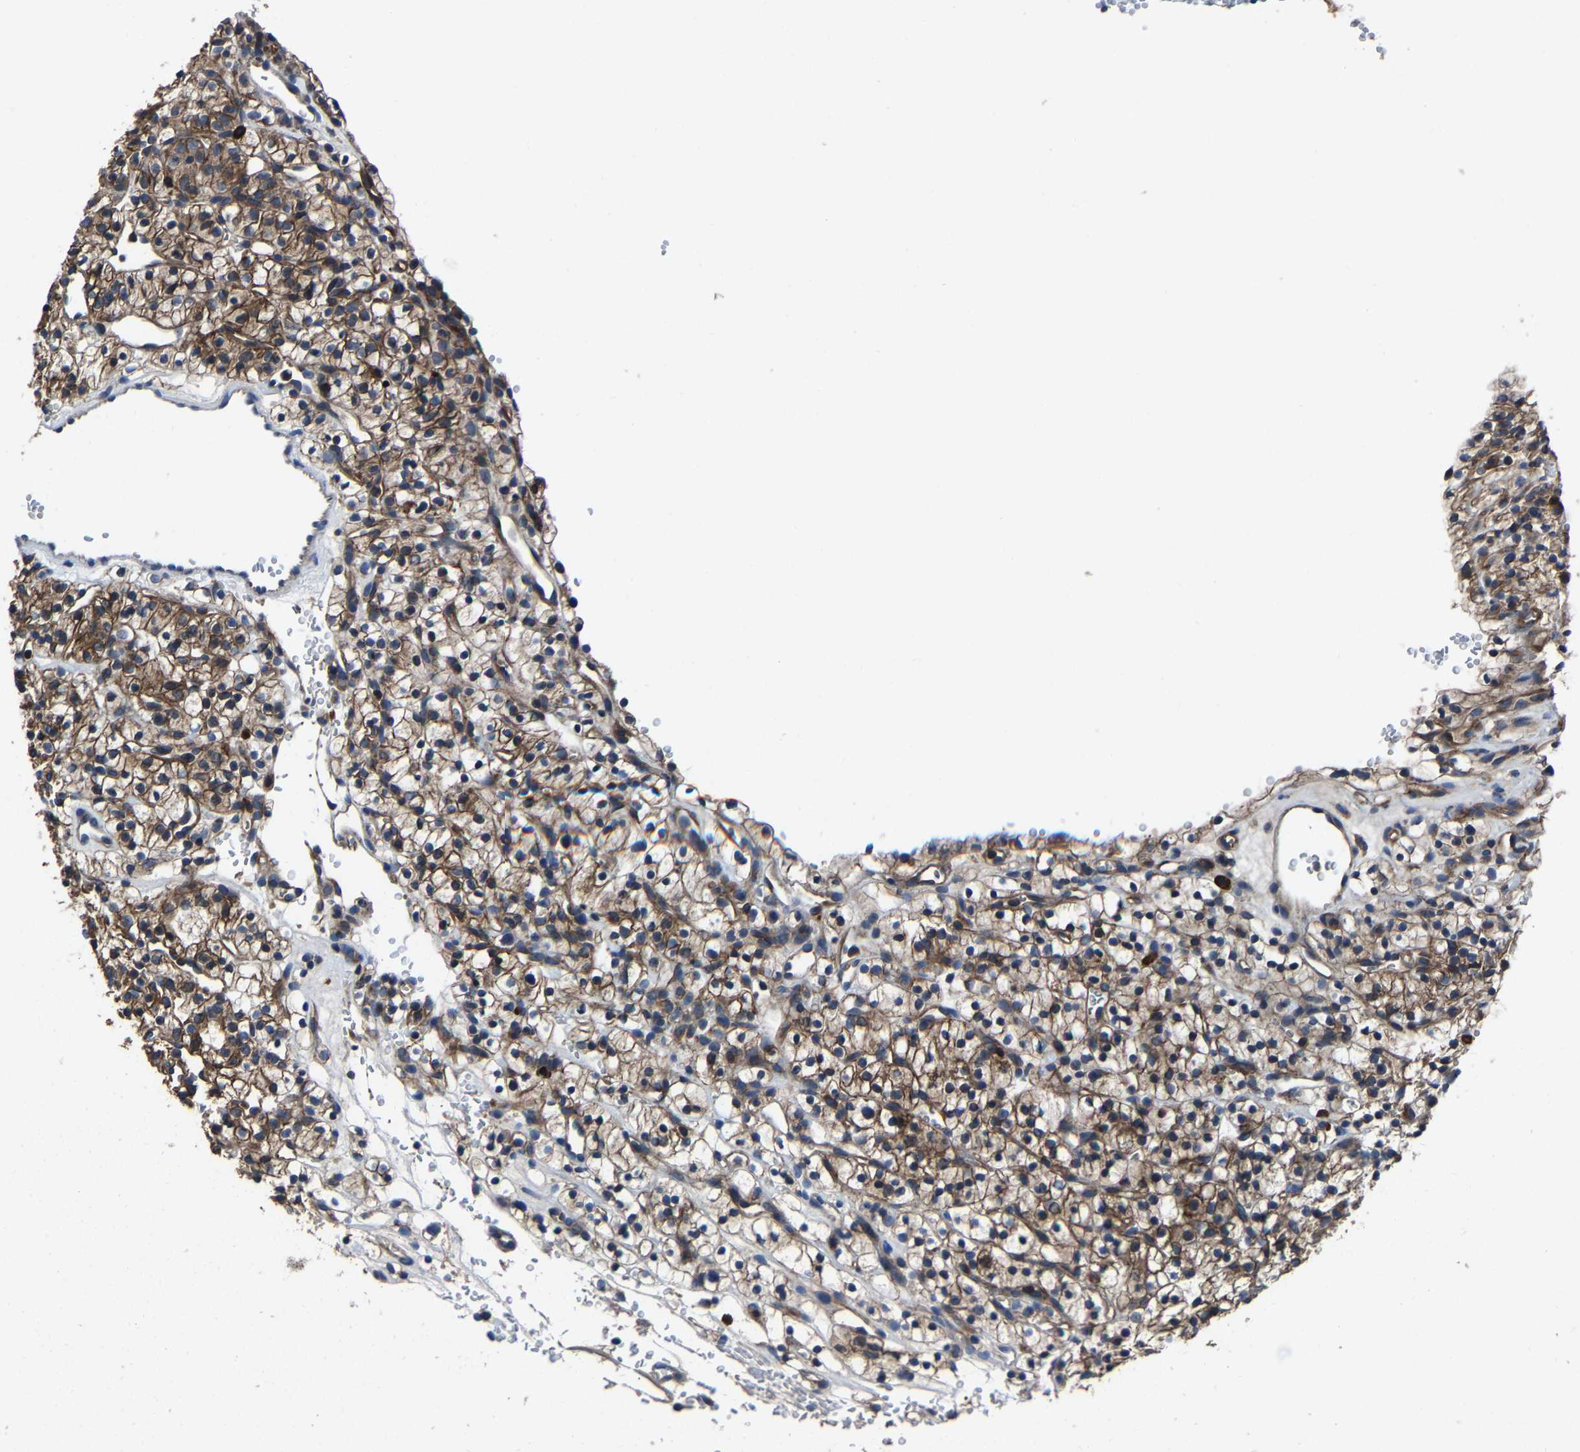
{"staining": {"intensity": "moderate", "quantity": ">75%", "location": "cytoplasmic/membranous"}, "tissue": "renal cancer", "cell_type": "Tumor cells", "image_type": "cancer", "snomed": [{"axis": "morphology", "description": "Adenocarcinoma, NOS"}, {"axis": "topography", "description": "Kidney"}], "caption": "DAB (3,3'-diaminobenzidine) immunohistochemical staining of human renal cancer (adenocarcinoma) exhibits moderate cytoplasmic/membranous protein expression in approximately >75% of tumor cells. (brown staining indicates protein expression, while blue staining denotes nuclei).", "gene": "KIAA1958", "patient": {"sex": "female", "age": 57}}